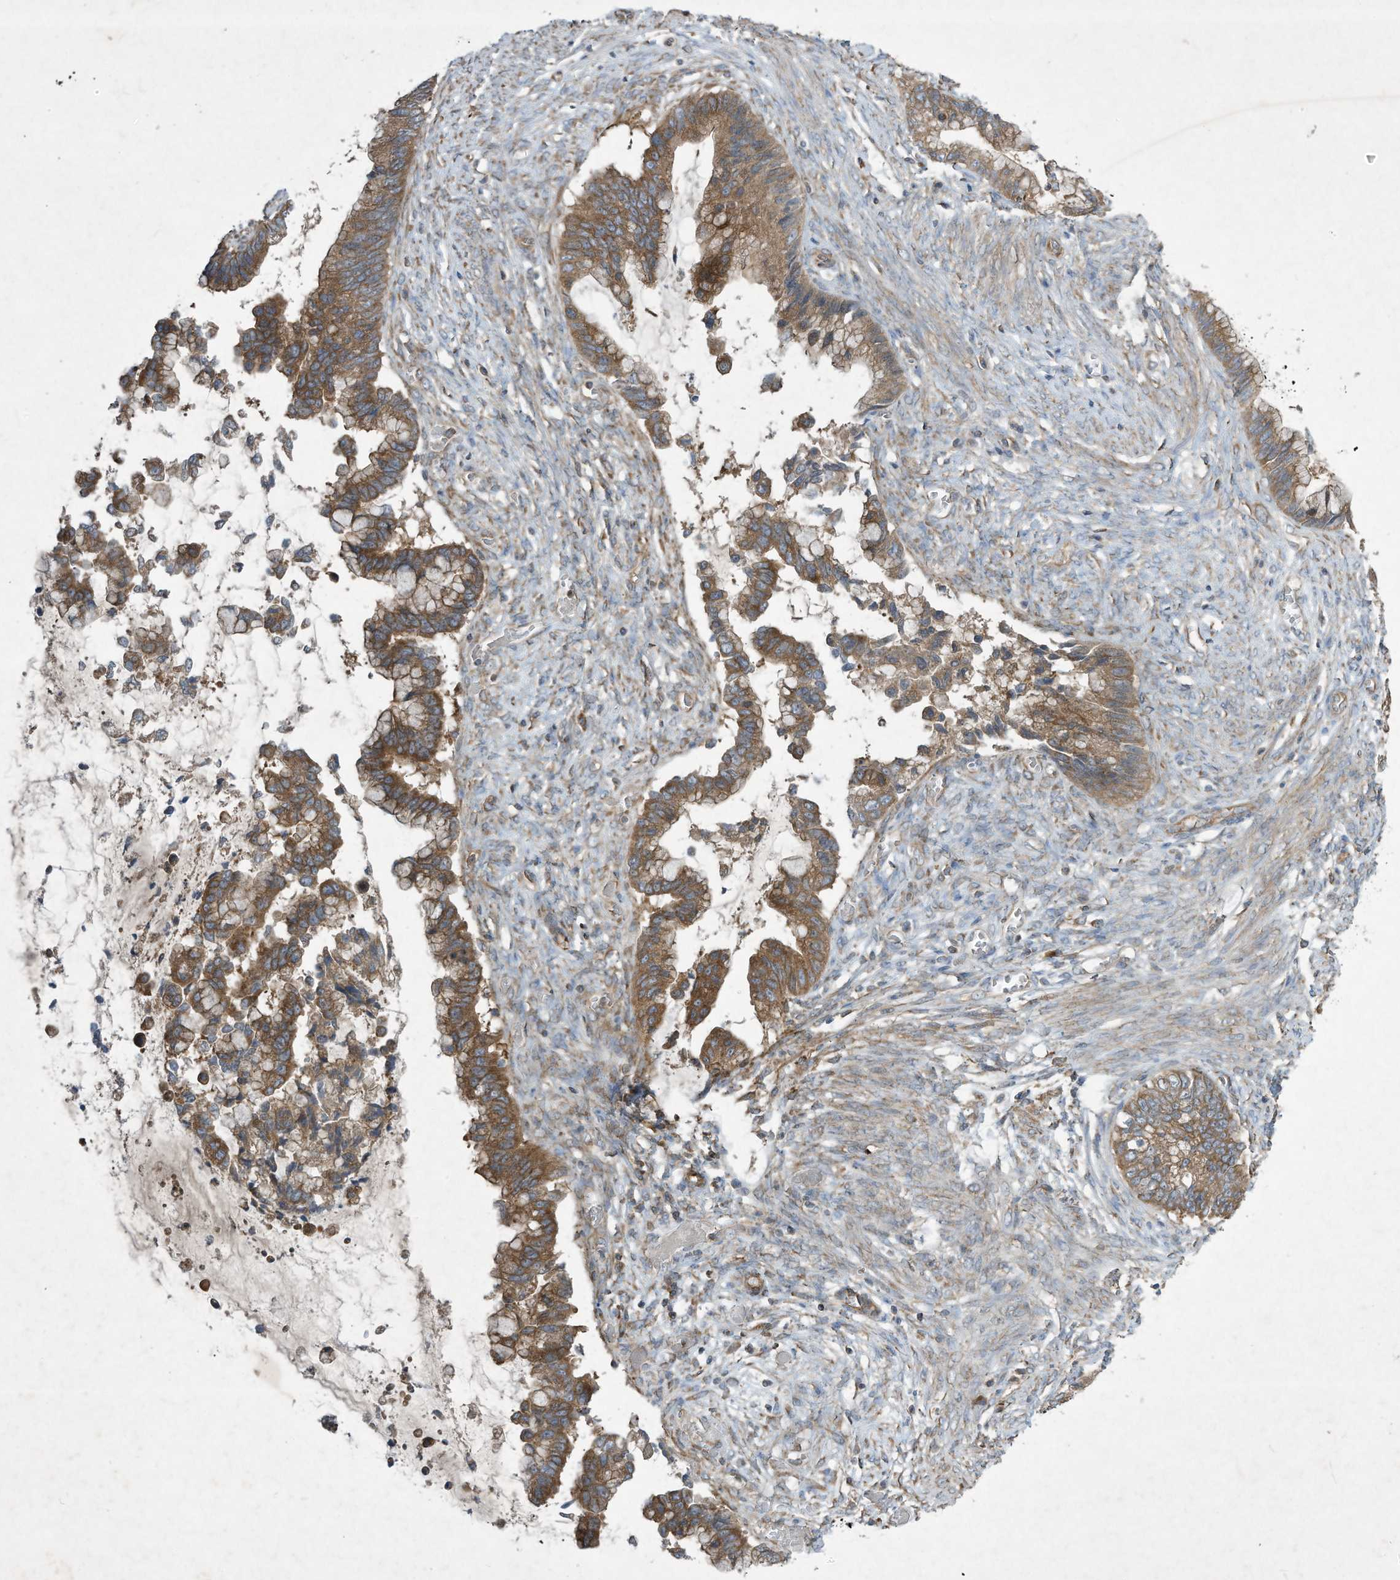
{"staining": {"intensity": "moderate", "quantity": ">75%", "location": "cytoplasmic/membranous"}, "tissue": "cervical cancer", "cell_type": "Tumor cells", "image_type": "cancer", "snomed": [{"axis": "morphology", "description": "Adenocarcinoma, NOS"}, {"axis": "topography", "description": "Cervix"}], "caption": "Cervical cancer (adenocarcinoma) tissue shows moderate cytoplasmic/membranous positivity in about >75% of tumor cells, visualized by immunohistochemistry.", "gene": "SYNJ2", "patient": {"sex": "female", "age": 44}}